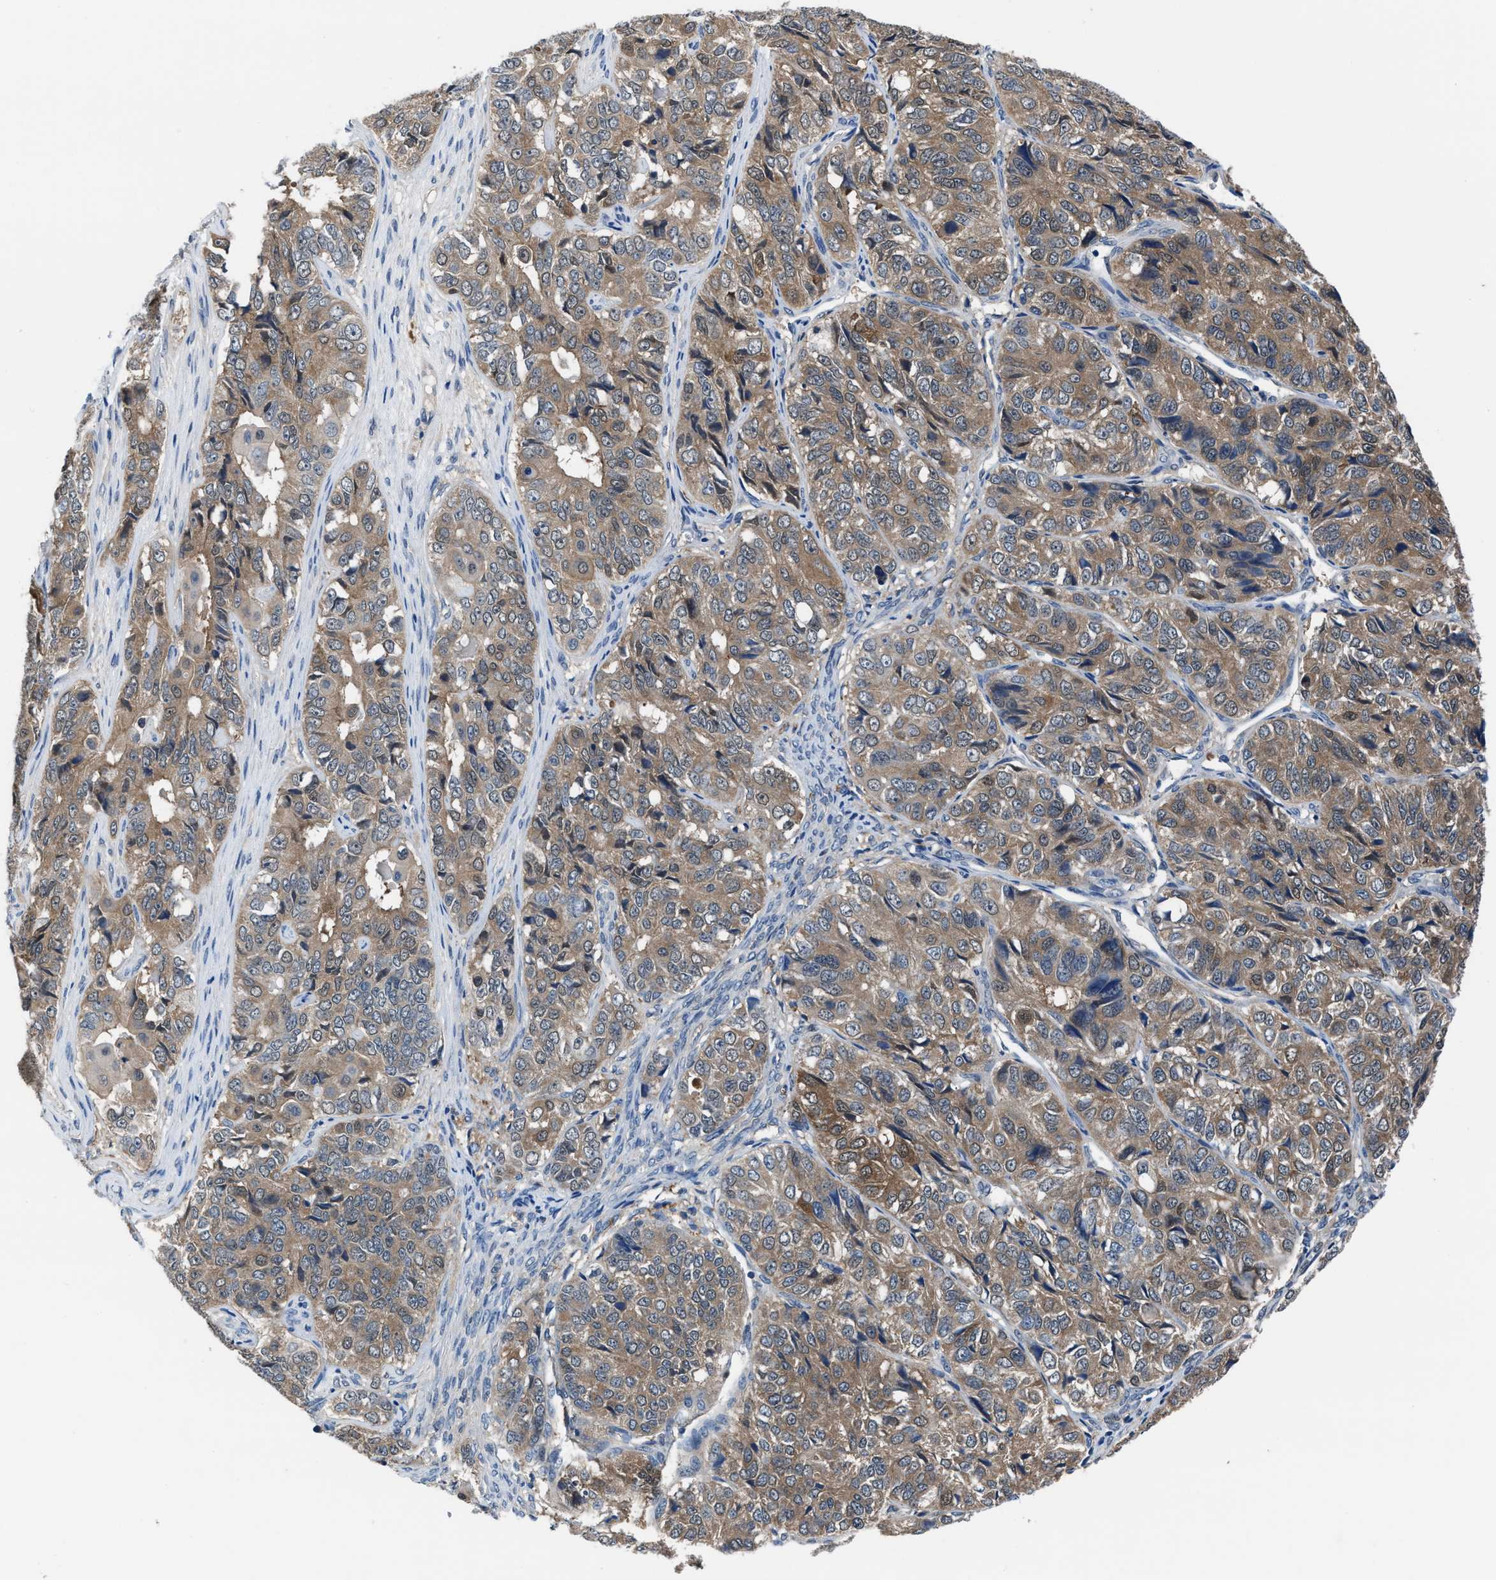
{"staining": {"intensity": "moderate", "quantity": ">75%", "location": "cytoplasmic/membranous"}, "tissue": "ovarian cancer", "cell_type": "Tumor cells", "image_type": "cancer", "snomed": [{"axis": "morphology", "description": "Carcinoma, endometroid"}, {"axis": "topography", "description": "Ovary"}], "caption": "The immunohistochemical stain labels moderate cytoplasmic/membranous staining in tumor cells of ovarian cancer (endometroid carcinoma) tissue.", "gene": "NUDT5", "patient": {"sex": "female", "age": 51}}